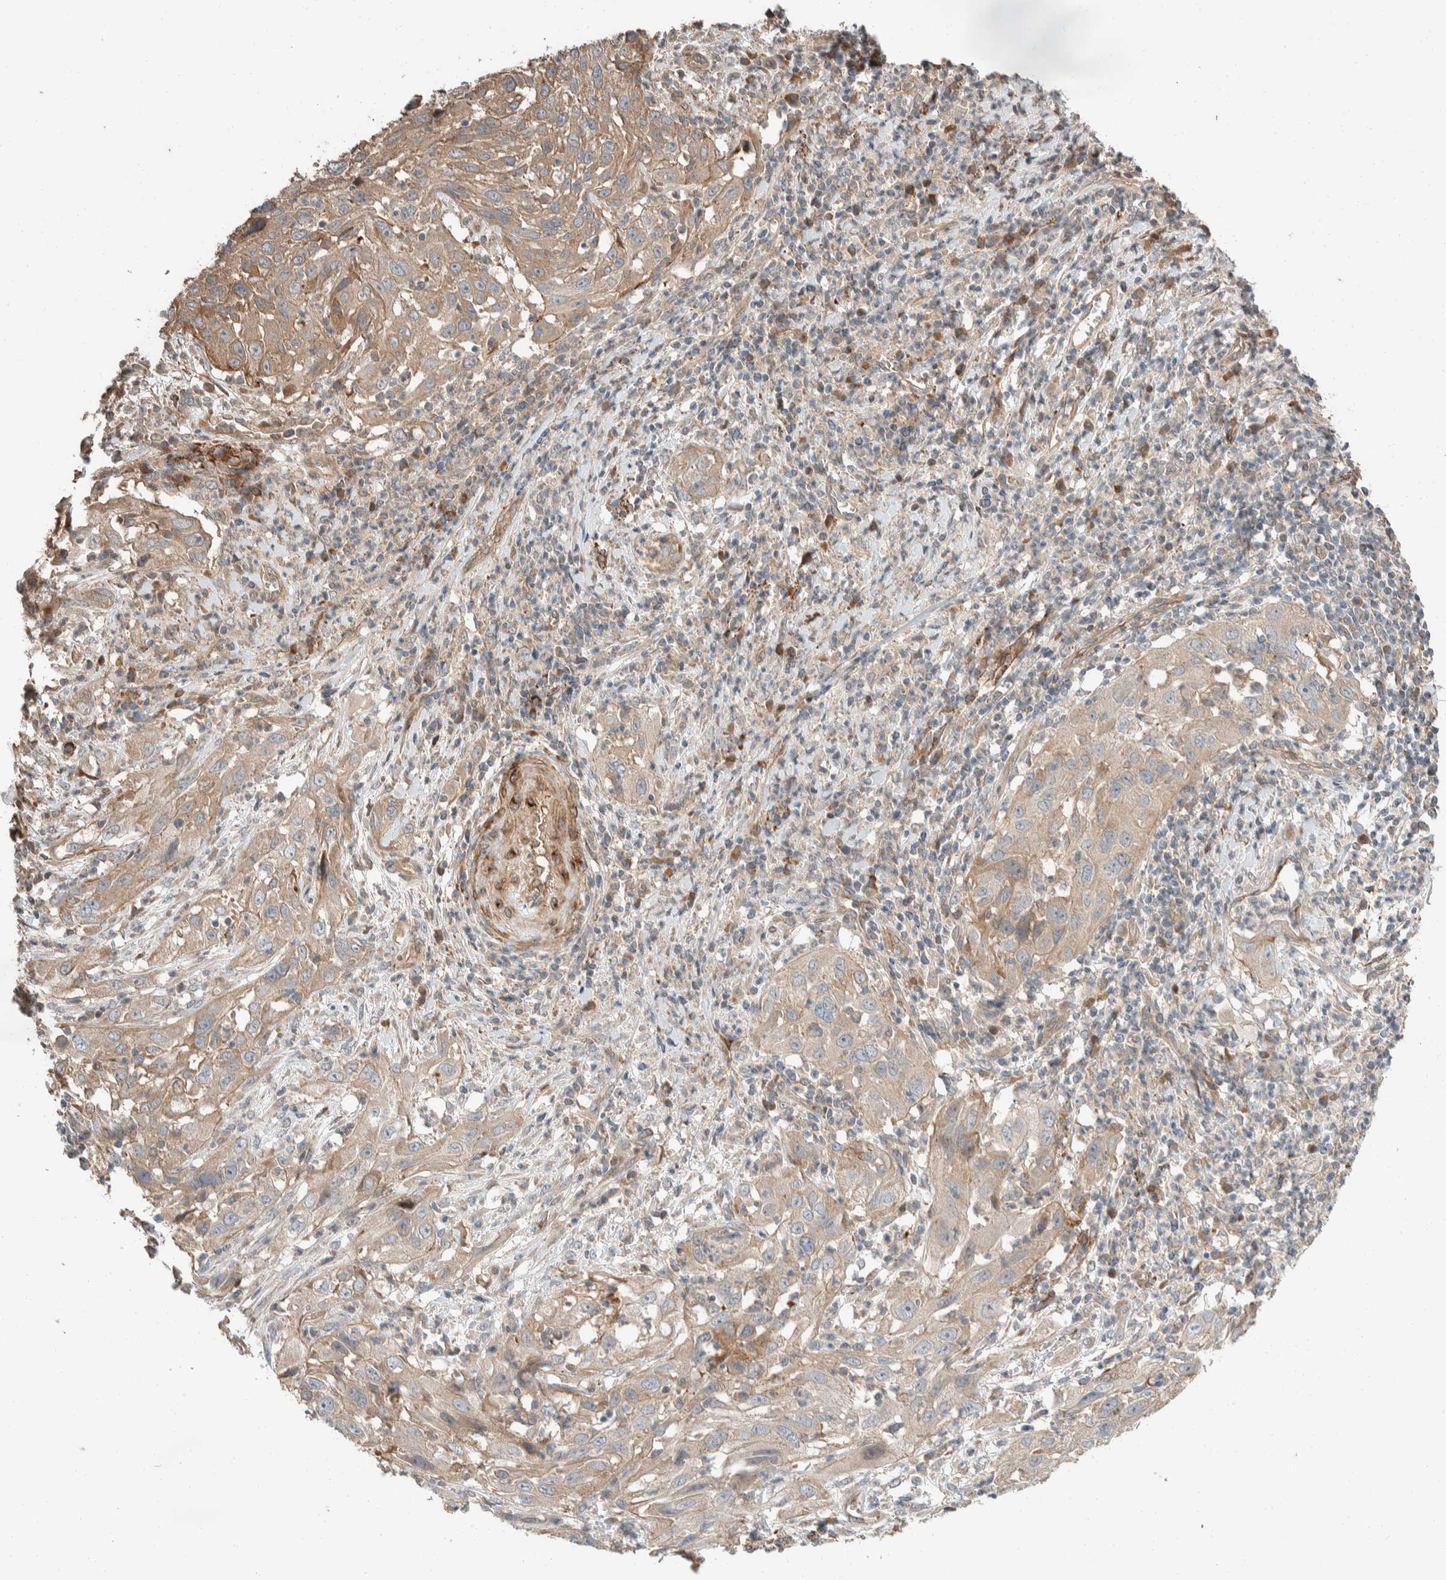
{"staining": {"intensity": "weak", "quantity": ">75%", "location": "cytoplasmic/membranous"}, "tissue": "cervical cancer", "cell_type": "Tumor cells", "image_type": "cancer", "snomed": [{"axis": "morphology", "description": "Squamous cell carcinoma, NOS"}, {"axis": "topography", "description": "Cervix"}], "caption": "A brown stain highlights weak cytoplasmic/membranous staining of a protein in cervical cancer (squamous cell carcinoma) tumor cells.", "gene": "ERC1", "patient": {"sex": "female", "age": 32}}